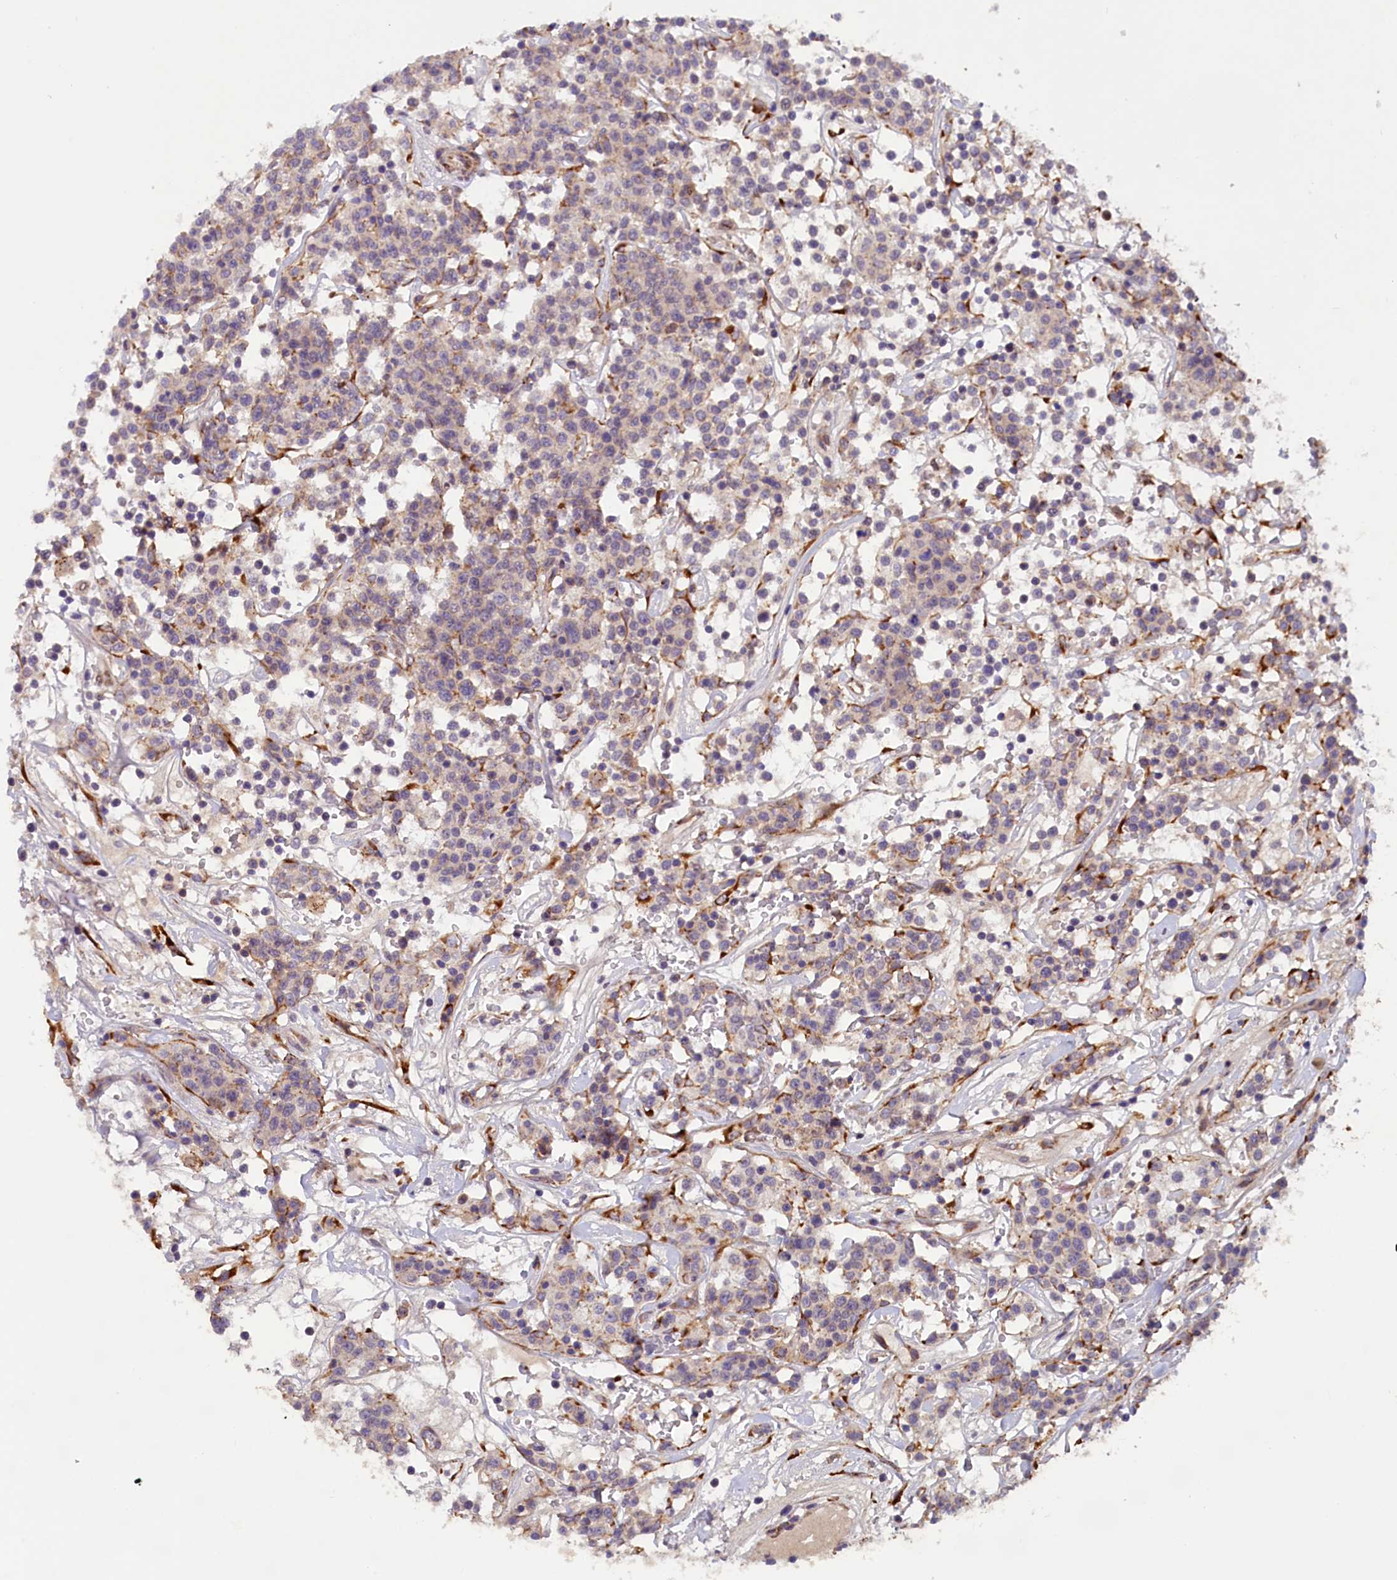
{"staining": {"intensity": "weak", "quantity": "<25%", "location": "cytoplasmic/membranous"}, "tissue": "lymphoma", "cell_type": "Tumor cells", "image_type": "cancer", "snomed": [{"axis": "morphology", "description": "Malignant lymphoma, non-Hodgkin's type, Low grade"}, {"axis": "topography", "description": "Small intestine"}], "caption": "Immunohistochemistry (IHC) of lymphoma demonstrates no staining in tumor cells.", "gene": "SSC5D", "patient": {"sex": "female", "age": 59}}